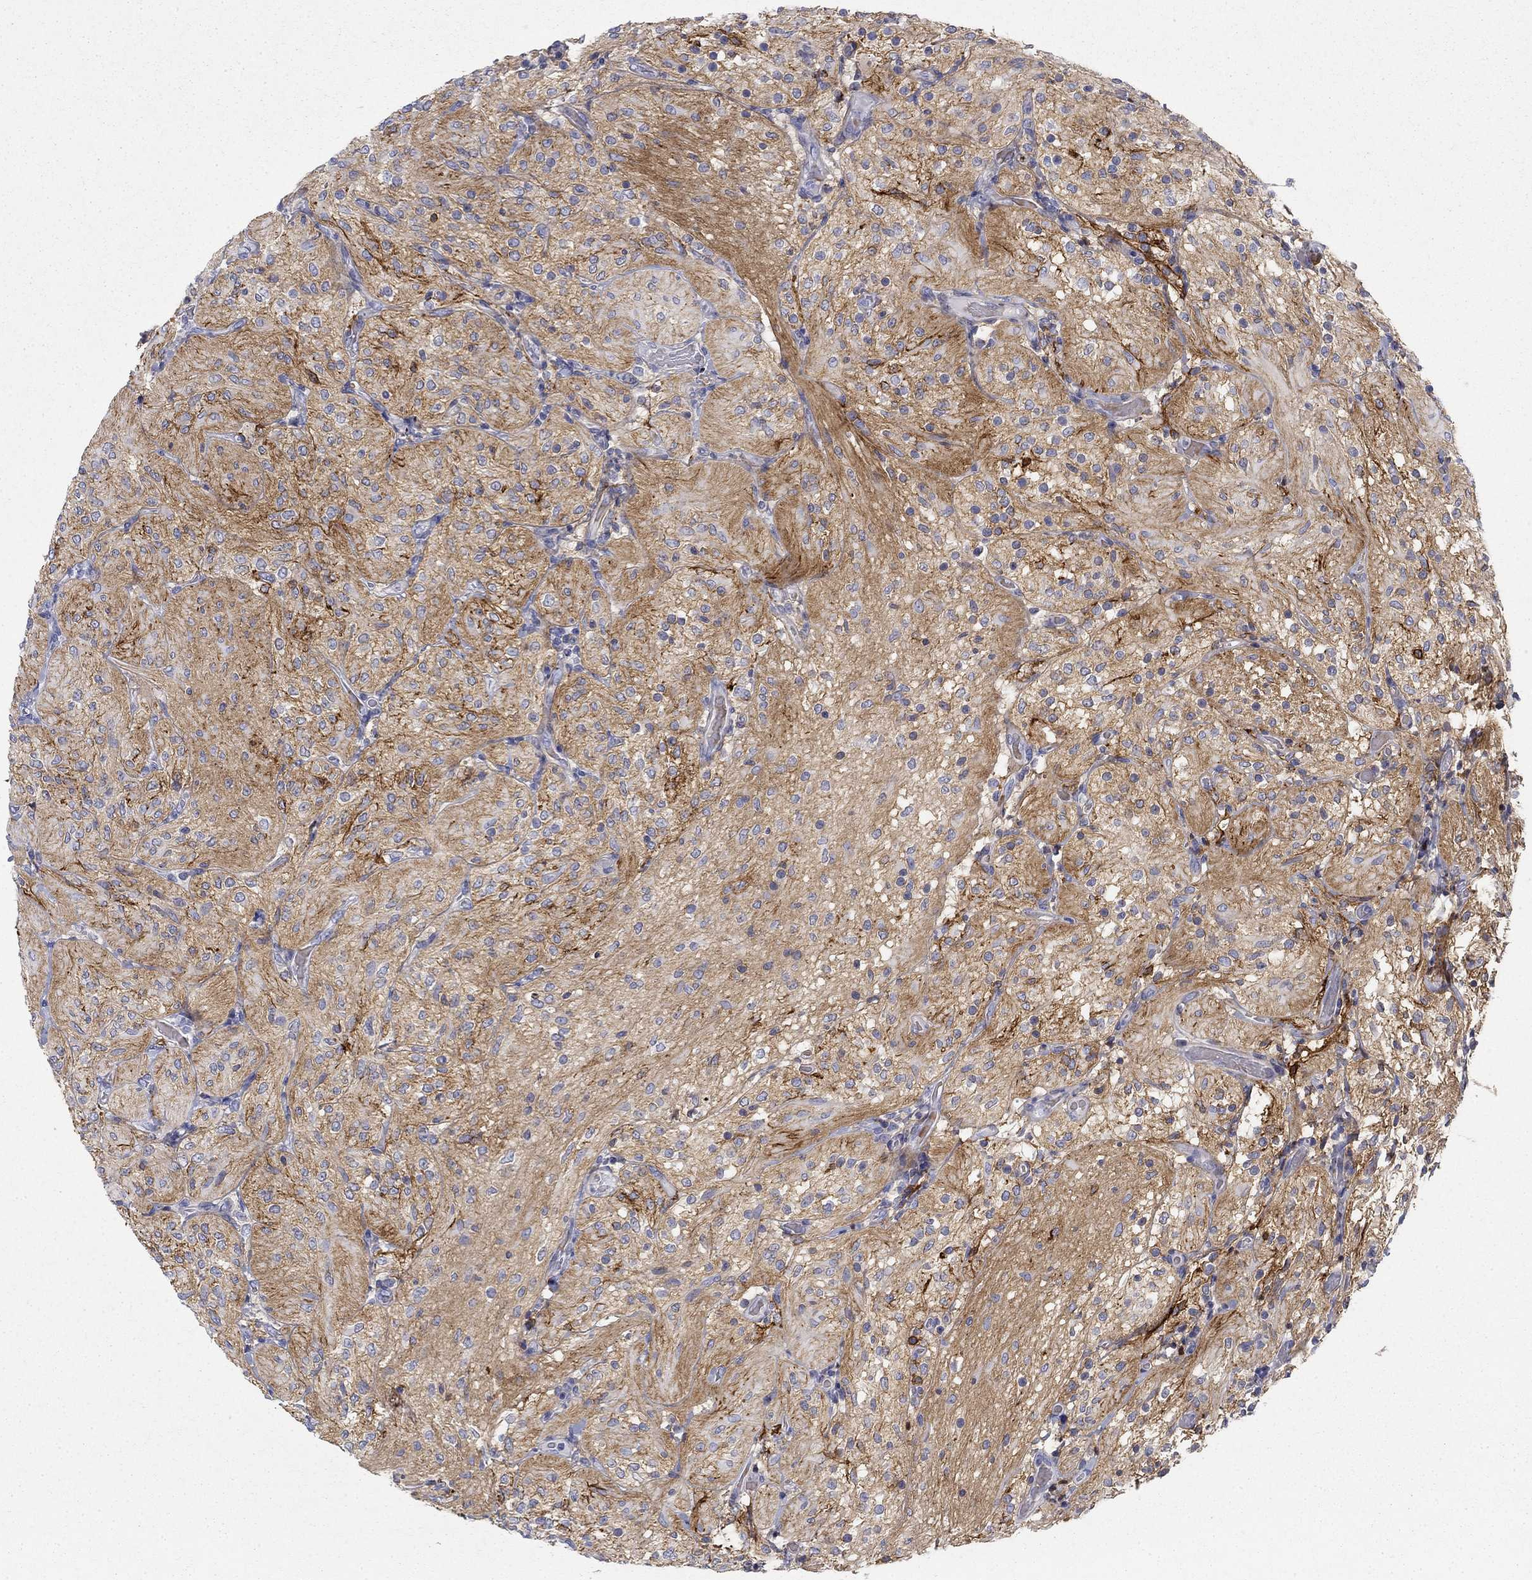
{"staining": {"intensity": "negative", "quantity": "none", "location": "none"}, "tissue": "glioma", "cell_type": "Tumor cells", "image_type": "cancer", "snomed": [{"axis": "morphology", "description": "Glioma, malignant, Low grade"}, {"axis": "topography", "description": "Brain"}], "caption": "DAB (3,3'-diaminobenzidine) immunohistochemical staining of low-grade glioma (malignant) demonstrates no significant expression in tumor cells.", "gene": "GPC1", "patient": {"sex": "male", "age": 3}}